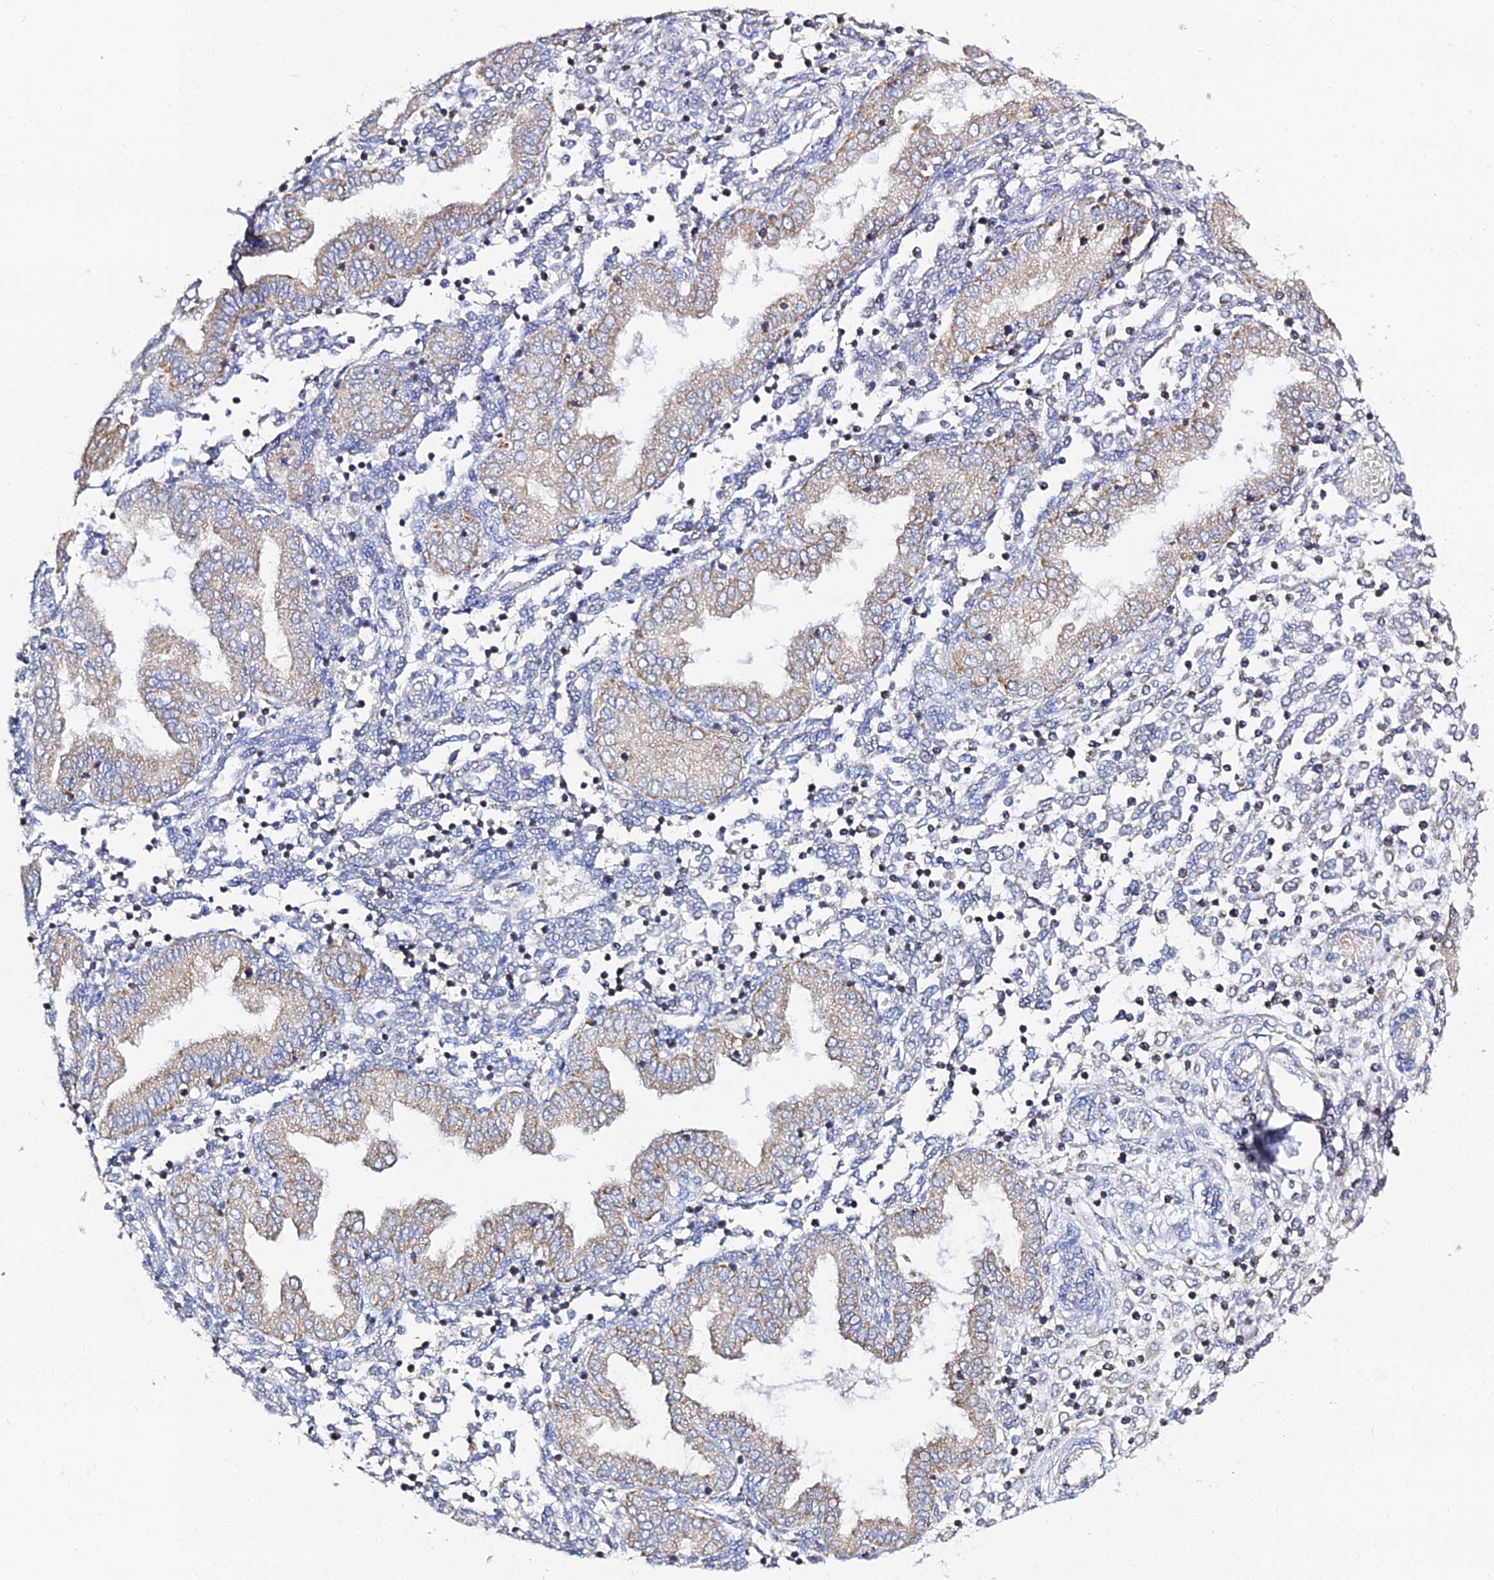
{"staining": {"intensity": "negative", "quantity": "none", "location": "none"}, "tissue": "endometrium", "cell_type": "Cells in endometrial stroma", "image_type": "normal", "snomed": [{"axis": "morphology", "description": "Normal tissue, NOS"}, {"axis": "topography", "description": "Endometrium"}], "caption": "Immunohistochemical staining of benign human endometrium exhibits no significant staining in cells in endometrial stroma.", "gene": "TYW5", "patient": {"sex": "female", "age": 53}}